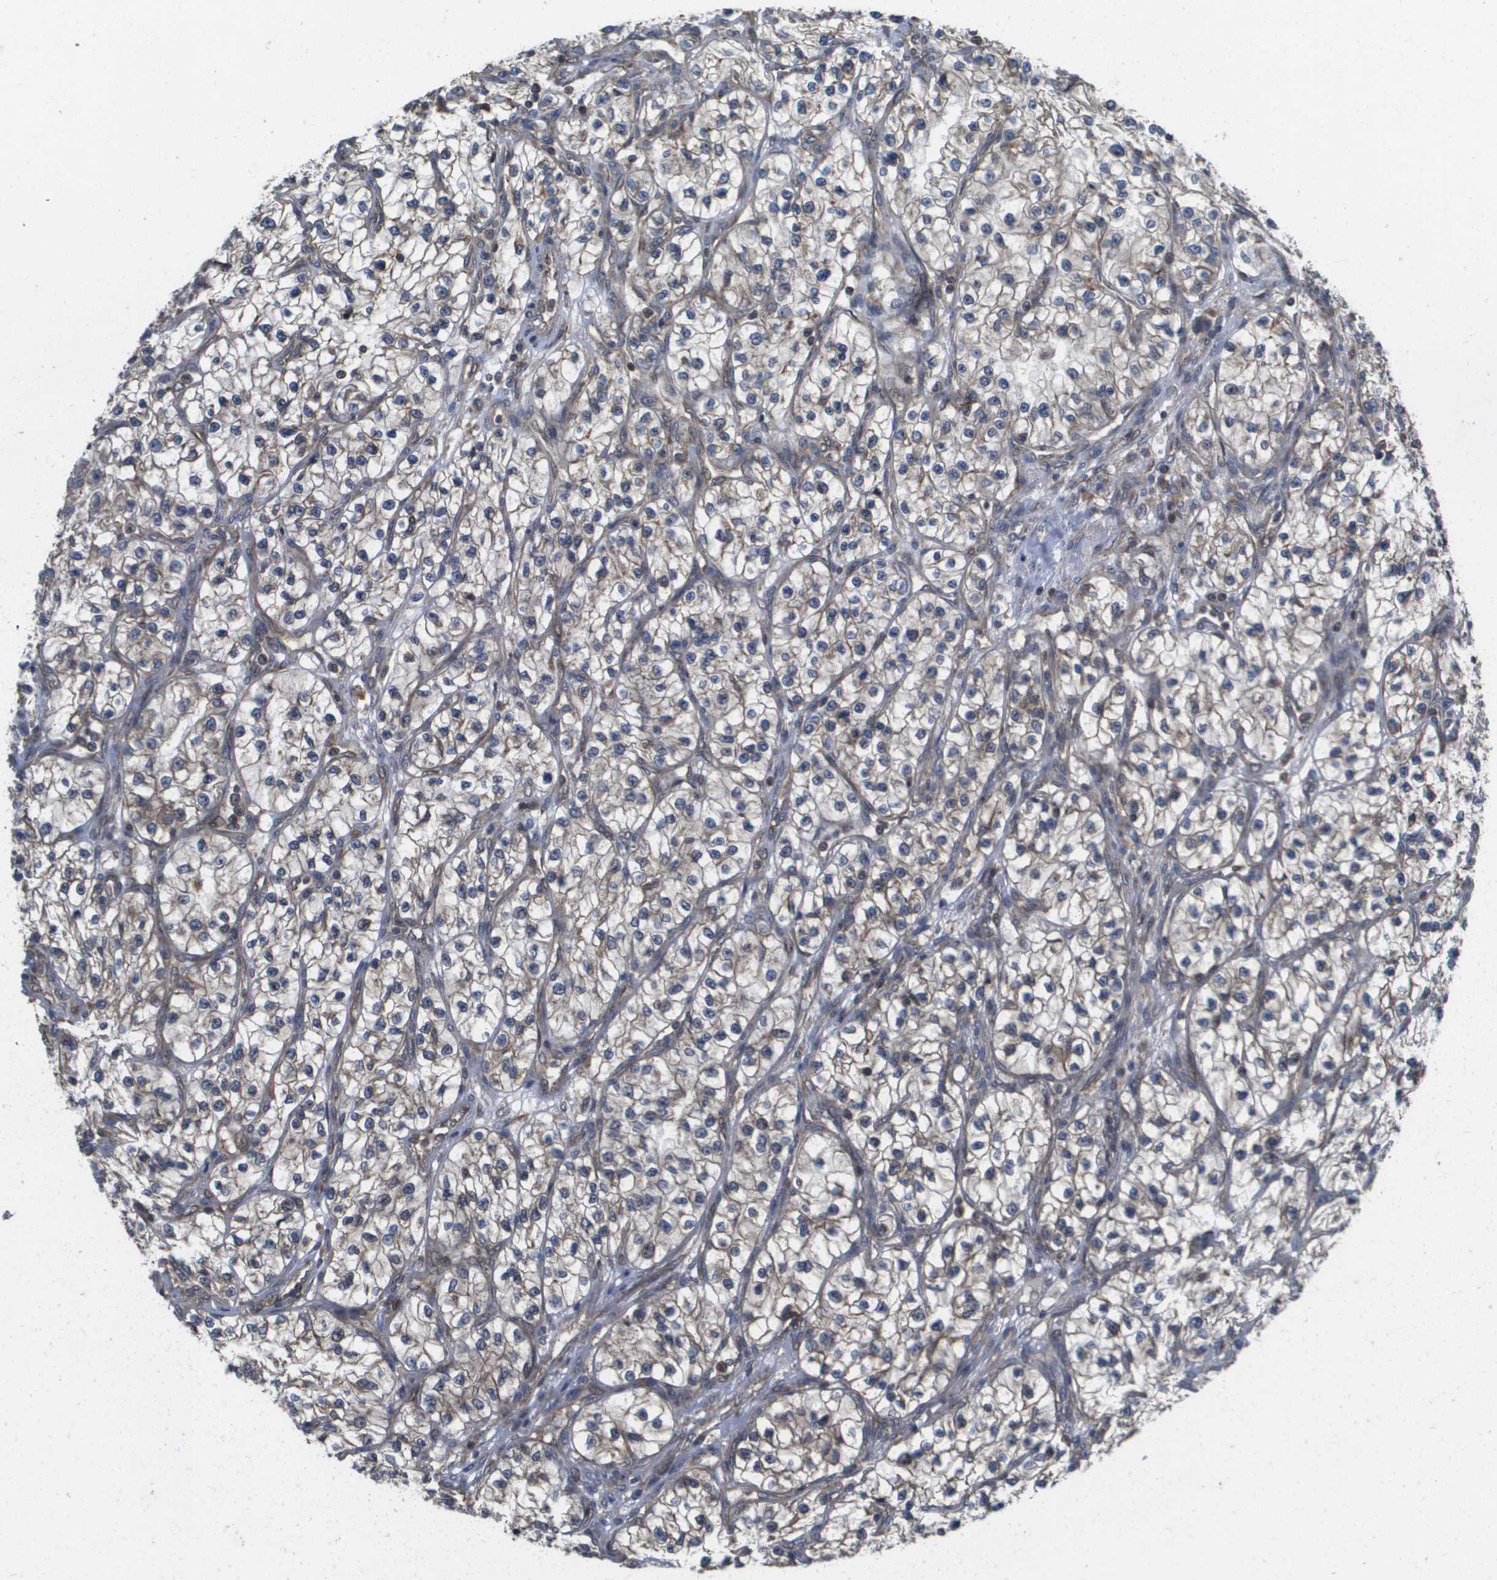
{"staining": {"intensity": "weak", "quantity": "25%-75%", "location": "cytoplasmic/membranous,nuclear"}, "tissue": "renal cancer", "cell_type": "Tumor cells", "image_type": "cancer", "snomed": [{"axis": "morphology", "description": "Adenocarcinoma, NOS"}, {"axis": "topography", "description": "Kidney"}], "caption": "The histopathology image reveals a brown stain indicating the presence of a protein in the cytoplasmic/membranous and nuclear of tumor cells in renal adenocarcinoma.", "gene": "RBM38", "patient": {"sex": "female", "age": 57}}